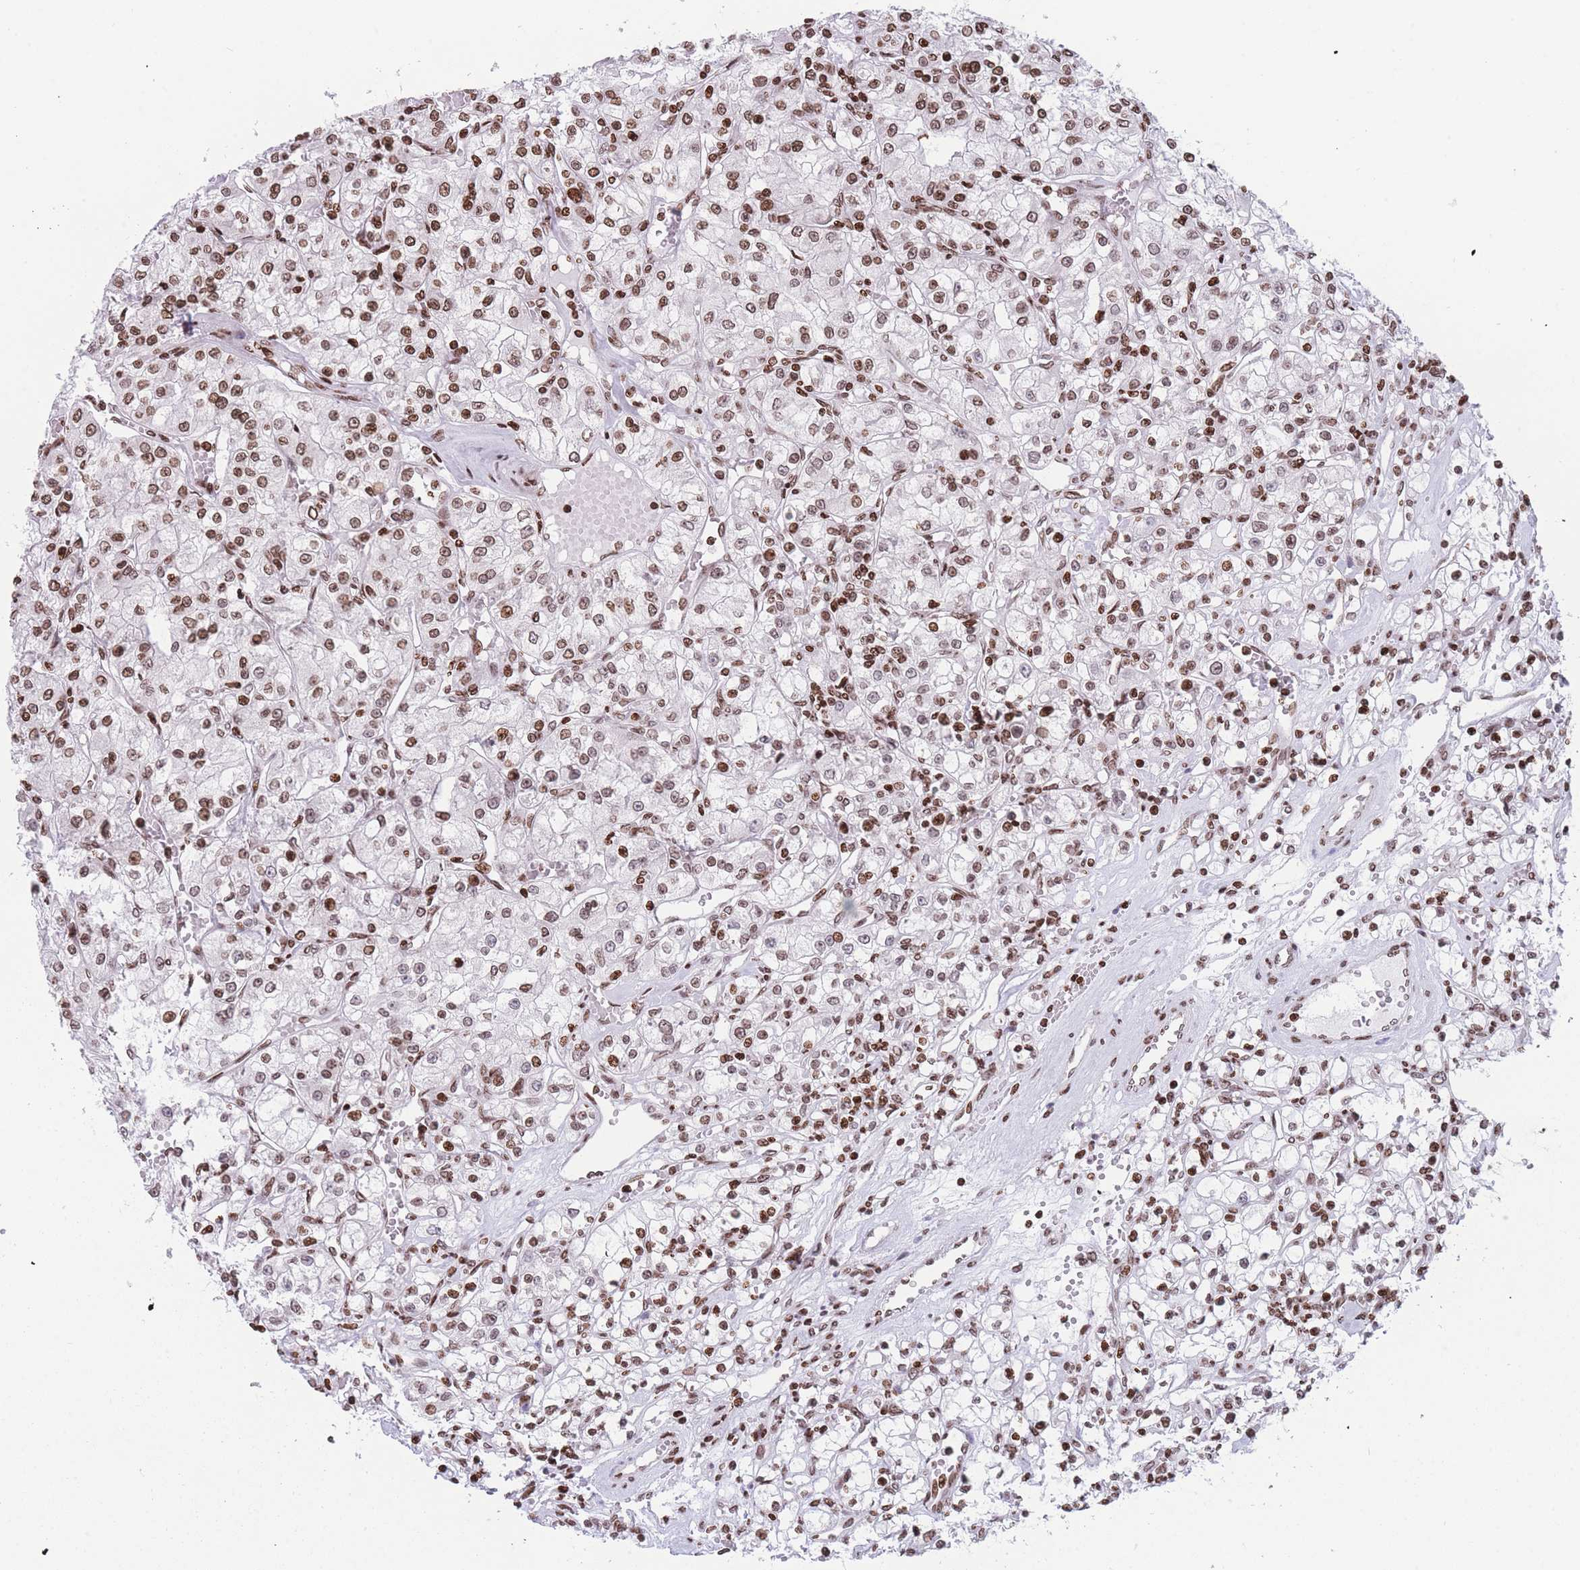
{"staining": {"intensity": "moderate", "quantity": ">75%", "location": "nuclear"}, "tissue": "renal cancer", "cell_type": "Tumor cells", "image_type": "cancer", "snomed": [{"axis": "morphology", "description": "Adenocarcinoma, NOS"}, {"axis": "topography", "description": "Kidney"}], "caption": "An image of renal adenocarcinoma stained for a protein demonstrates moderate nuclear brown staining in tumor cells.", "gene": "AK9", "patient": {"sex": "female", "age": 59}}